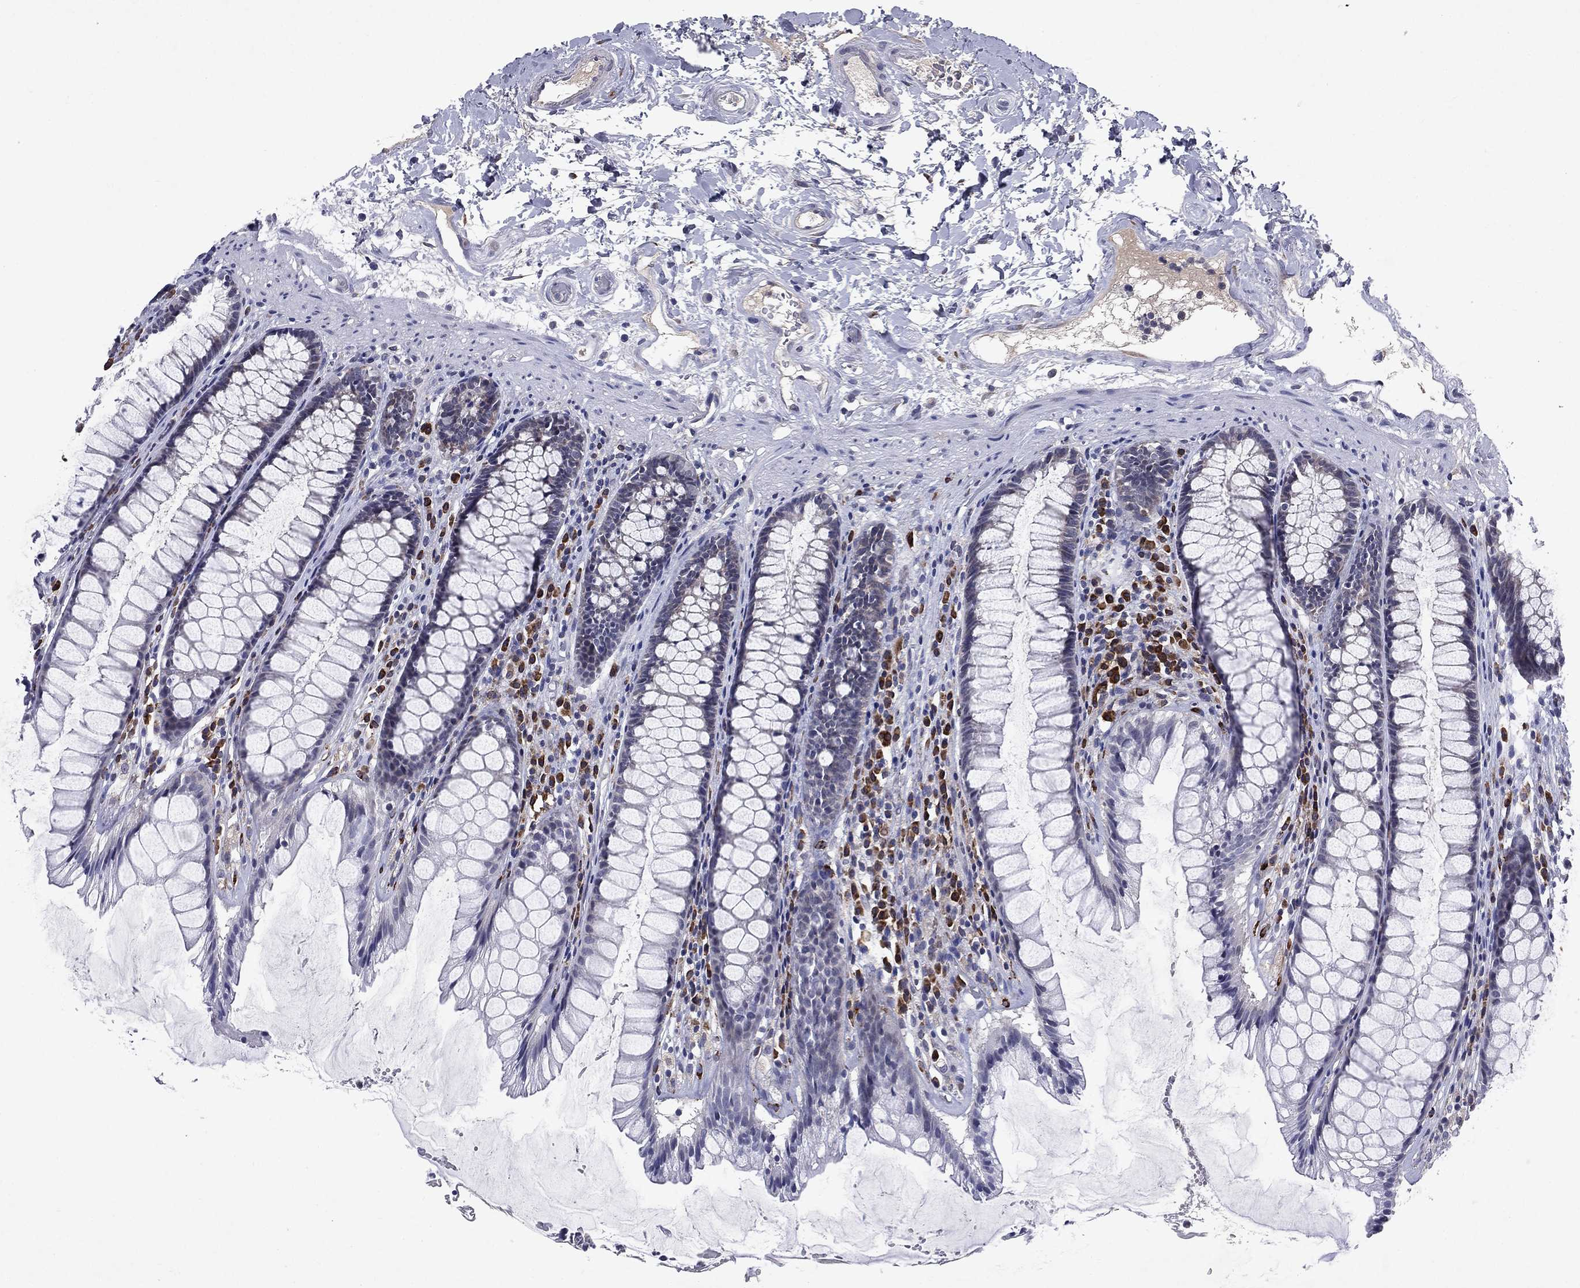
{"staining": {"intensity": "negative", "quantity": "none", "location": "none"}, "tissue": "rectum", "cell_type": "Glandular cells", "image_type": "normal", "snomed": [{"axis": "morphology", "description": "Normal tissue, NOS"}, {"axis": "topography", "description": "Rectum"}], "caption": "Human rectum stained for a protein using immunohistochemistry (IHC) shows no staining in glandular cells.", "gene": "ECM1", "patient": {"sex": "male", "age": 72}}